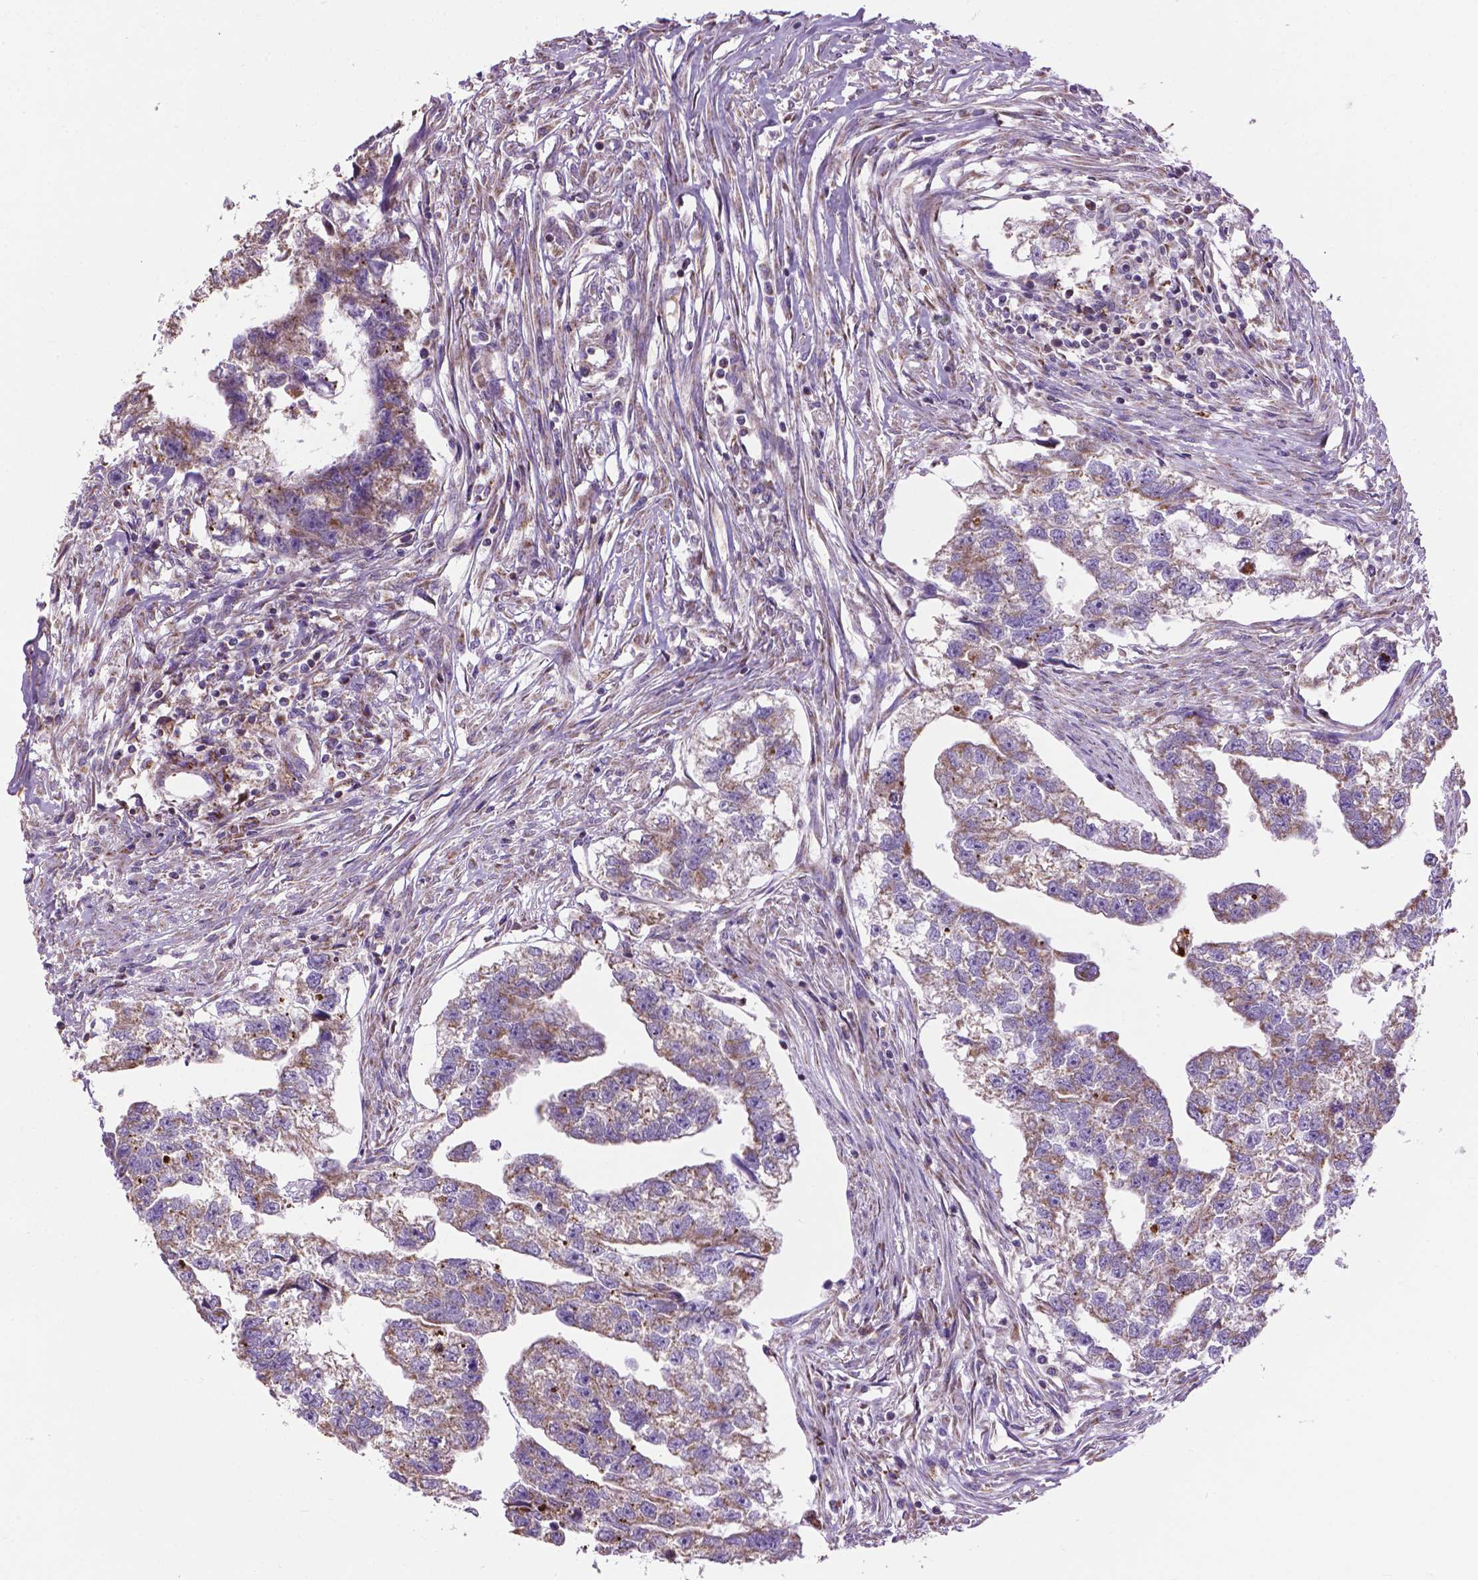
{"staining": {"intensity": "weak", "quantity": "25%-75%", "location": "cytoplasmic/membranous"}, "tissue": "testis cancer", "cell_type": "Tumor cells", "image_type": "cancer", "snomed": [{"axis": "morphology", "description": "Carcinoma, Embryonal, NOS"}, {"axis": "morphology", "description": "Teratoma, malignant, NOS"}, {"axis": "topography", "description": "Testis"}], "caption": "Approximately 25%-75% of tumor cells in human testis malignant teratoma exhibit weak cytoplasmic/membranous protein staining as visualized by brown immunohistochemical staining.", "gene": "VDAC1", "patient": {"sex": "male", "age": 44}}